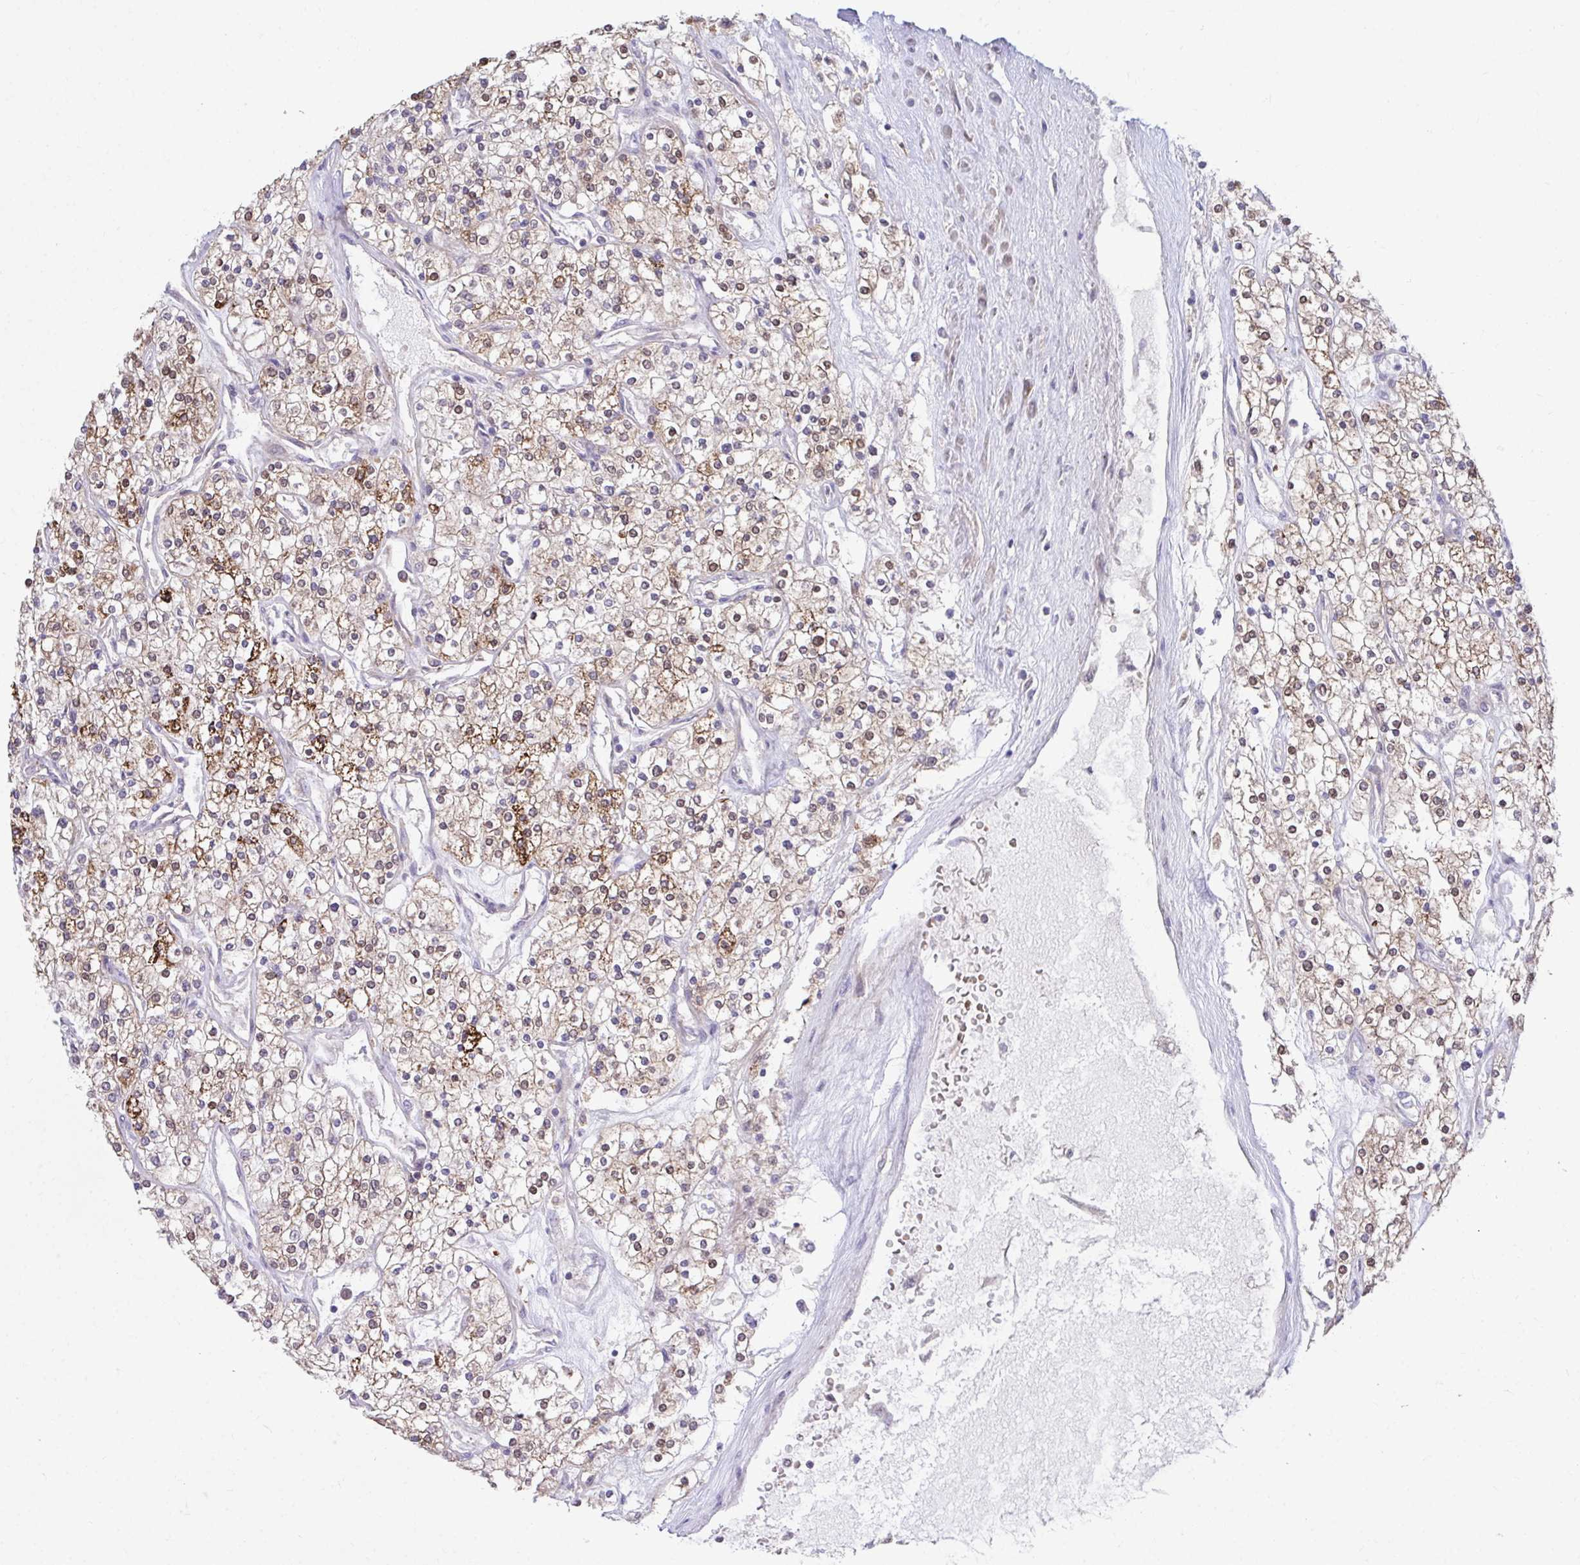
{"staining": {"intensity": "moderate", "quantity": ">75%", "location": "cytoplasmic/membranous"}, "tissue": "renal cancer", "cell_type": "Tumor cells", "image_type": "cancer", "snomed": [{"axis": "morphology", "description": "Adenocarcinoma, NOS"}, {"axis": "topography", "description": "Kidney"}], "caption": "Human adenocarcinoma (renal) stained with a brown dye reveals moderate cytoplasmic/membranous positive staining in about >75% of tumor cells.", "gene": "C16orf54", "patient": {"sex": "male", "age": 80}}